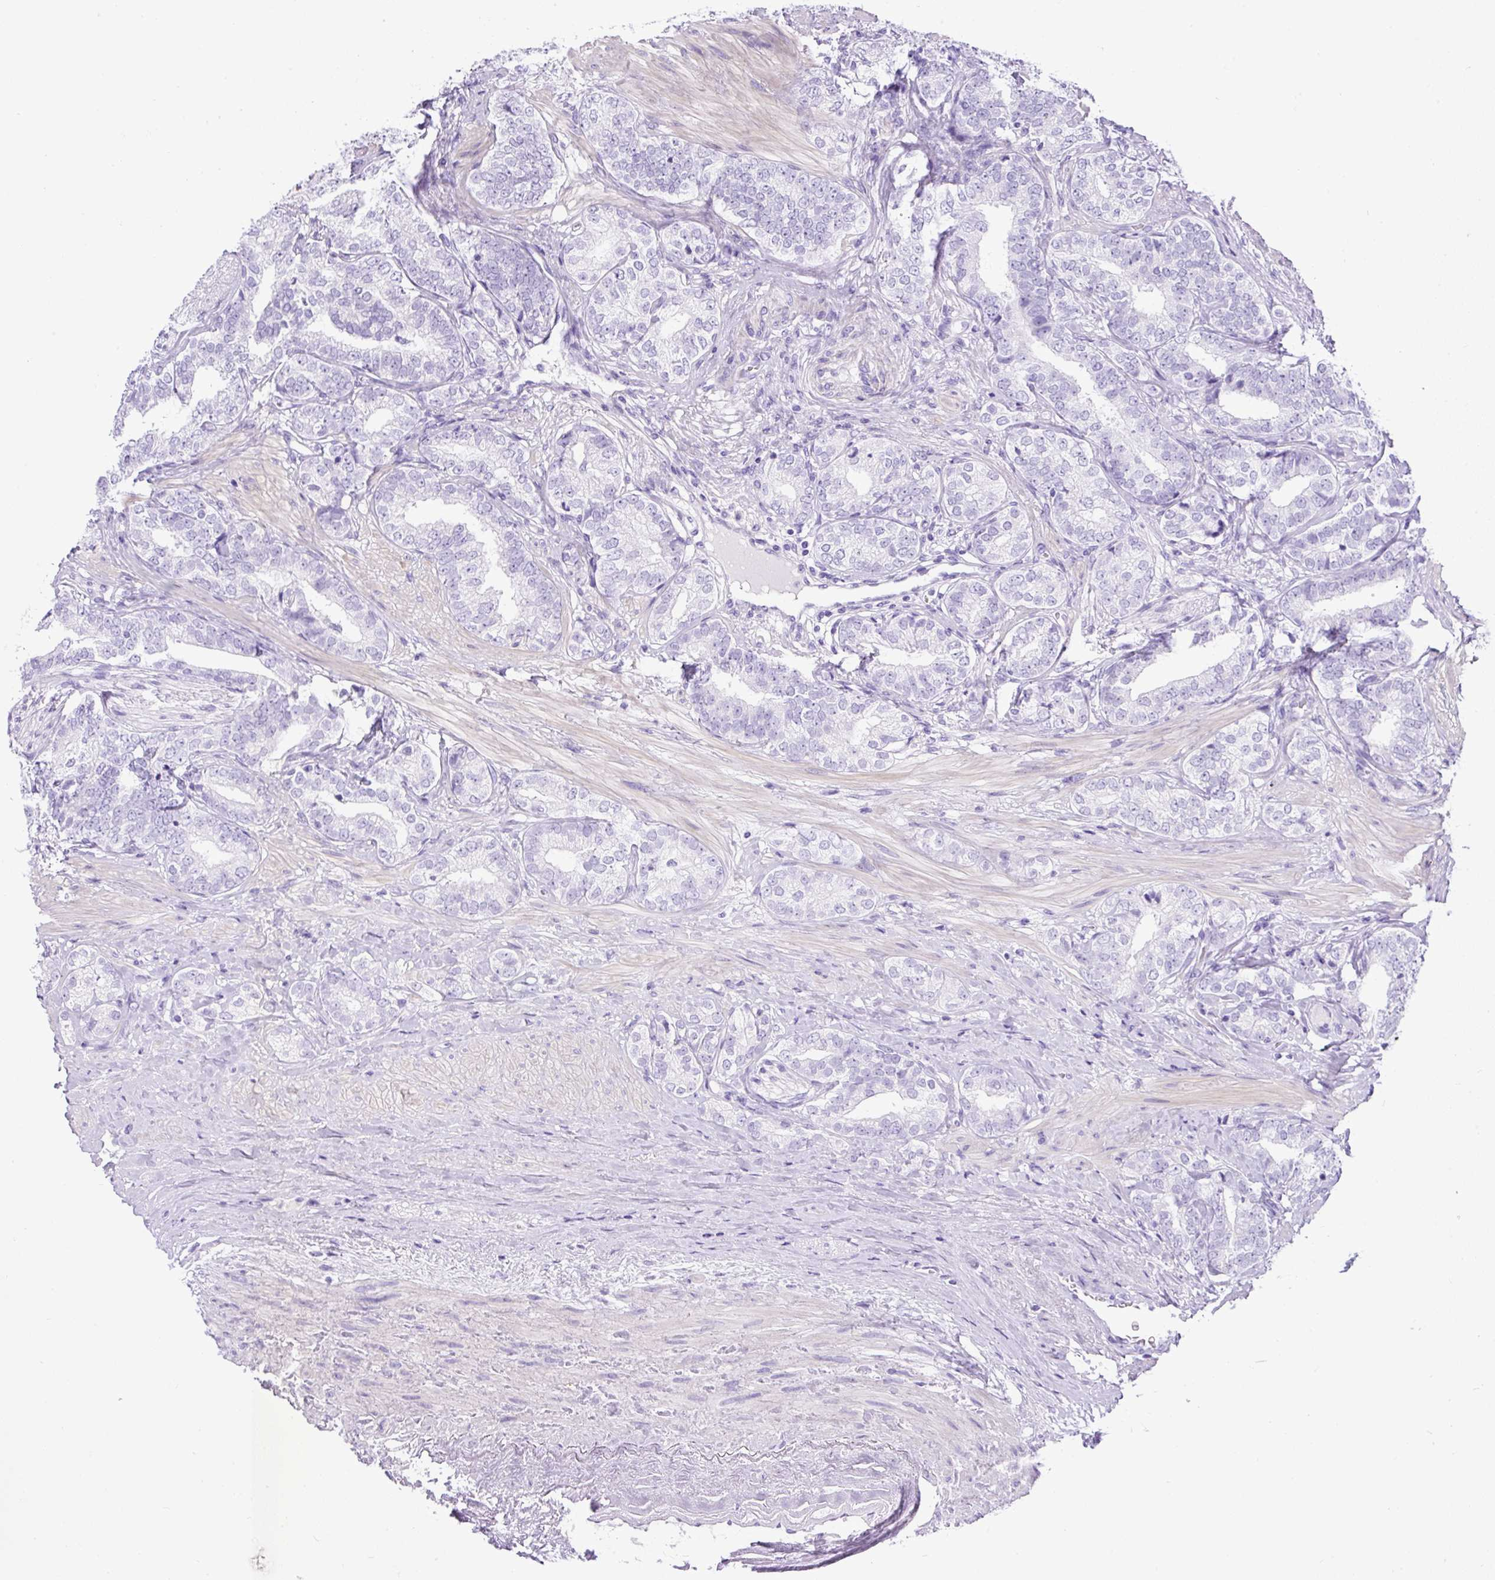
{"staining": {"intensity": "negative", "quantity": "none", "location": "none"}, "tissue": "prostate cancer", "cell_type": "Tumor cells", "image_type": "cancer", "snomed": [{"axis": "morphology", "description": "Adenocarcinoma, High grade"}, {"axis": "topography", "description": "Prostate"}], "caption": "The histopathology image displays no staining of tumor cells in prostate cancer.", "gene": "UPP1", "patient": {"sex": "male", "age": 72}}